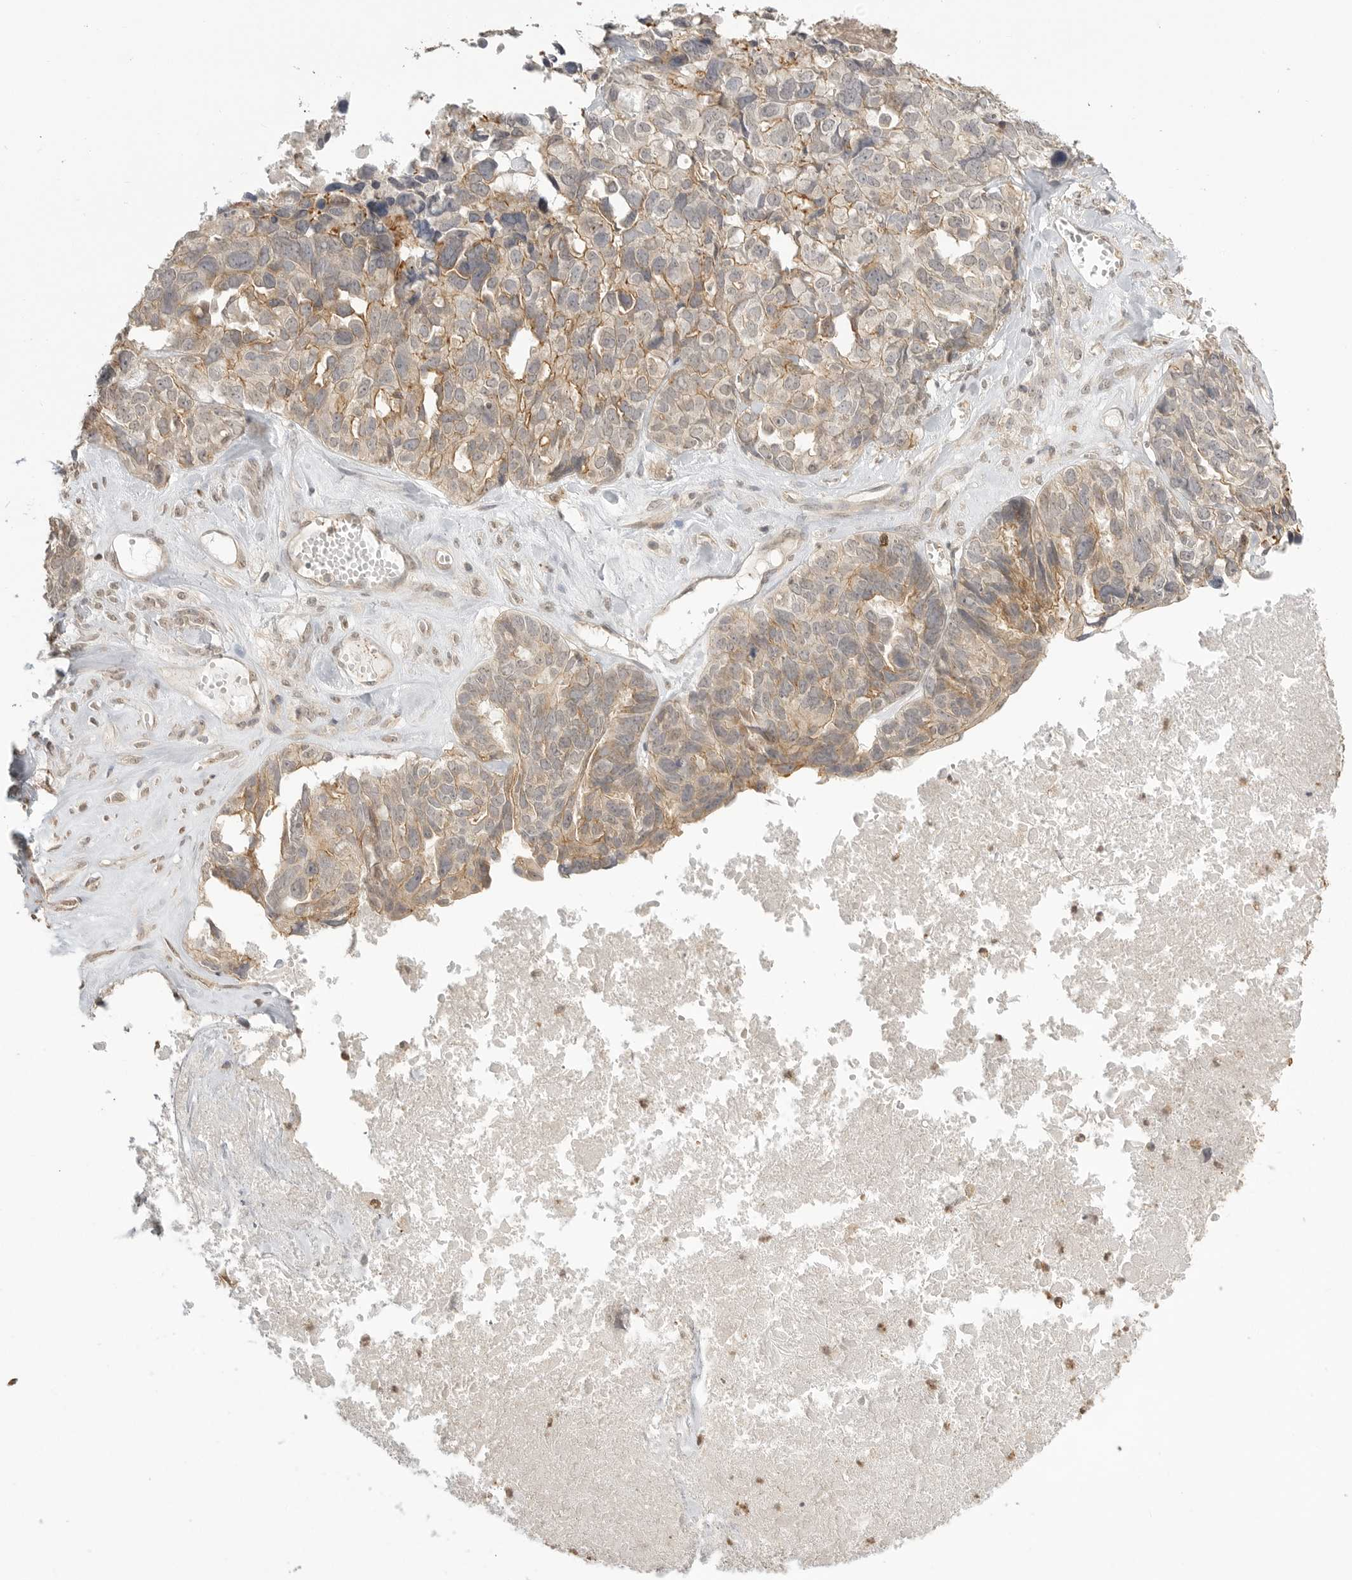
{"staining": {"intensity": "weak", "quantity": "25%-75%", "location": "cytoplasmic/membranous"}, "tissue": "ovarian cancer", "cell_type": "Tumor cells", "image_type": "cancer", "snomed": [{"axis": "morphology", "description": "Cystadenocarcinoma, serous, NOS"}, {"axis": "topography", "description": "Ovary"}], "caption": "About 25%-75% of tumor cells in human ovarian cancer reveal weak cytoplasmic/membranous protein staining as visualized by brown immunohistochemical staining.", "gene": "GPC2", "patient": {"sex": "female", "age": 79}}